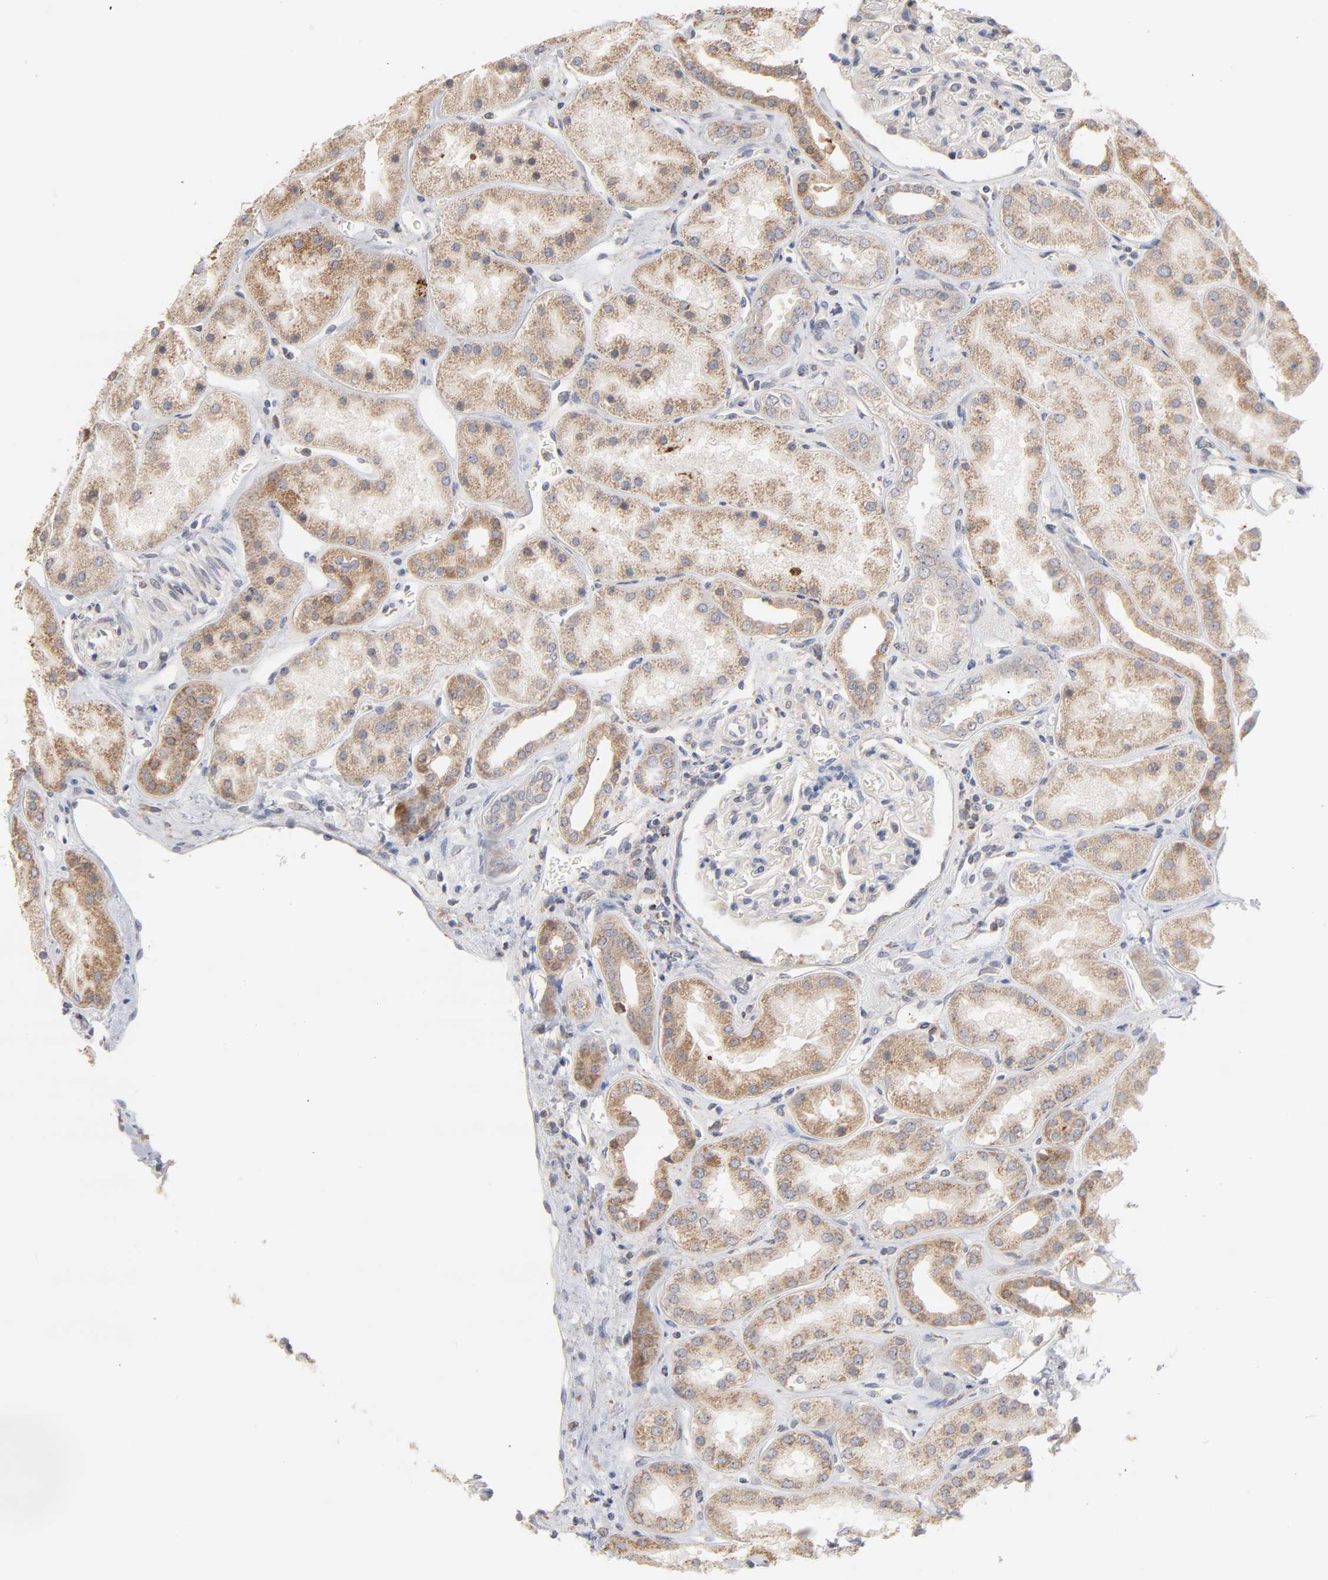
{"staining": {"intensity": "negative", "quantity": "none", "location": "none"}, "tissue": "kidney", "cell_type": "Cells in glomeruli", "image_type": "normal", "snomed": [{"axis": "morphology", "description": "Normal tissue, NOS"}, {"axis": "topography", "description": "Kidney"}], "caption": "Immunohistochemistry (IHC) histopathology image of unremarkable kidney: kidney stained with DAB (3,3'-diaminobenzidine) exhibits no significant protein staining in cells in glomeruli.", "gene": "PPFIBP2", "patient": {"sex": "male", "age": 28}}